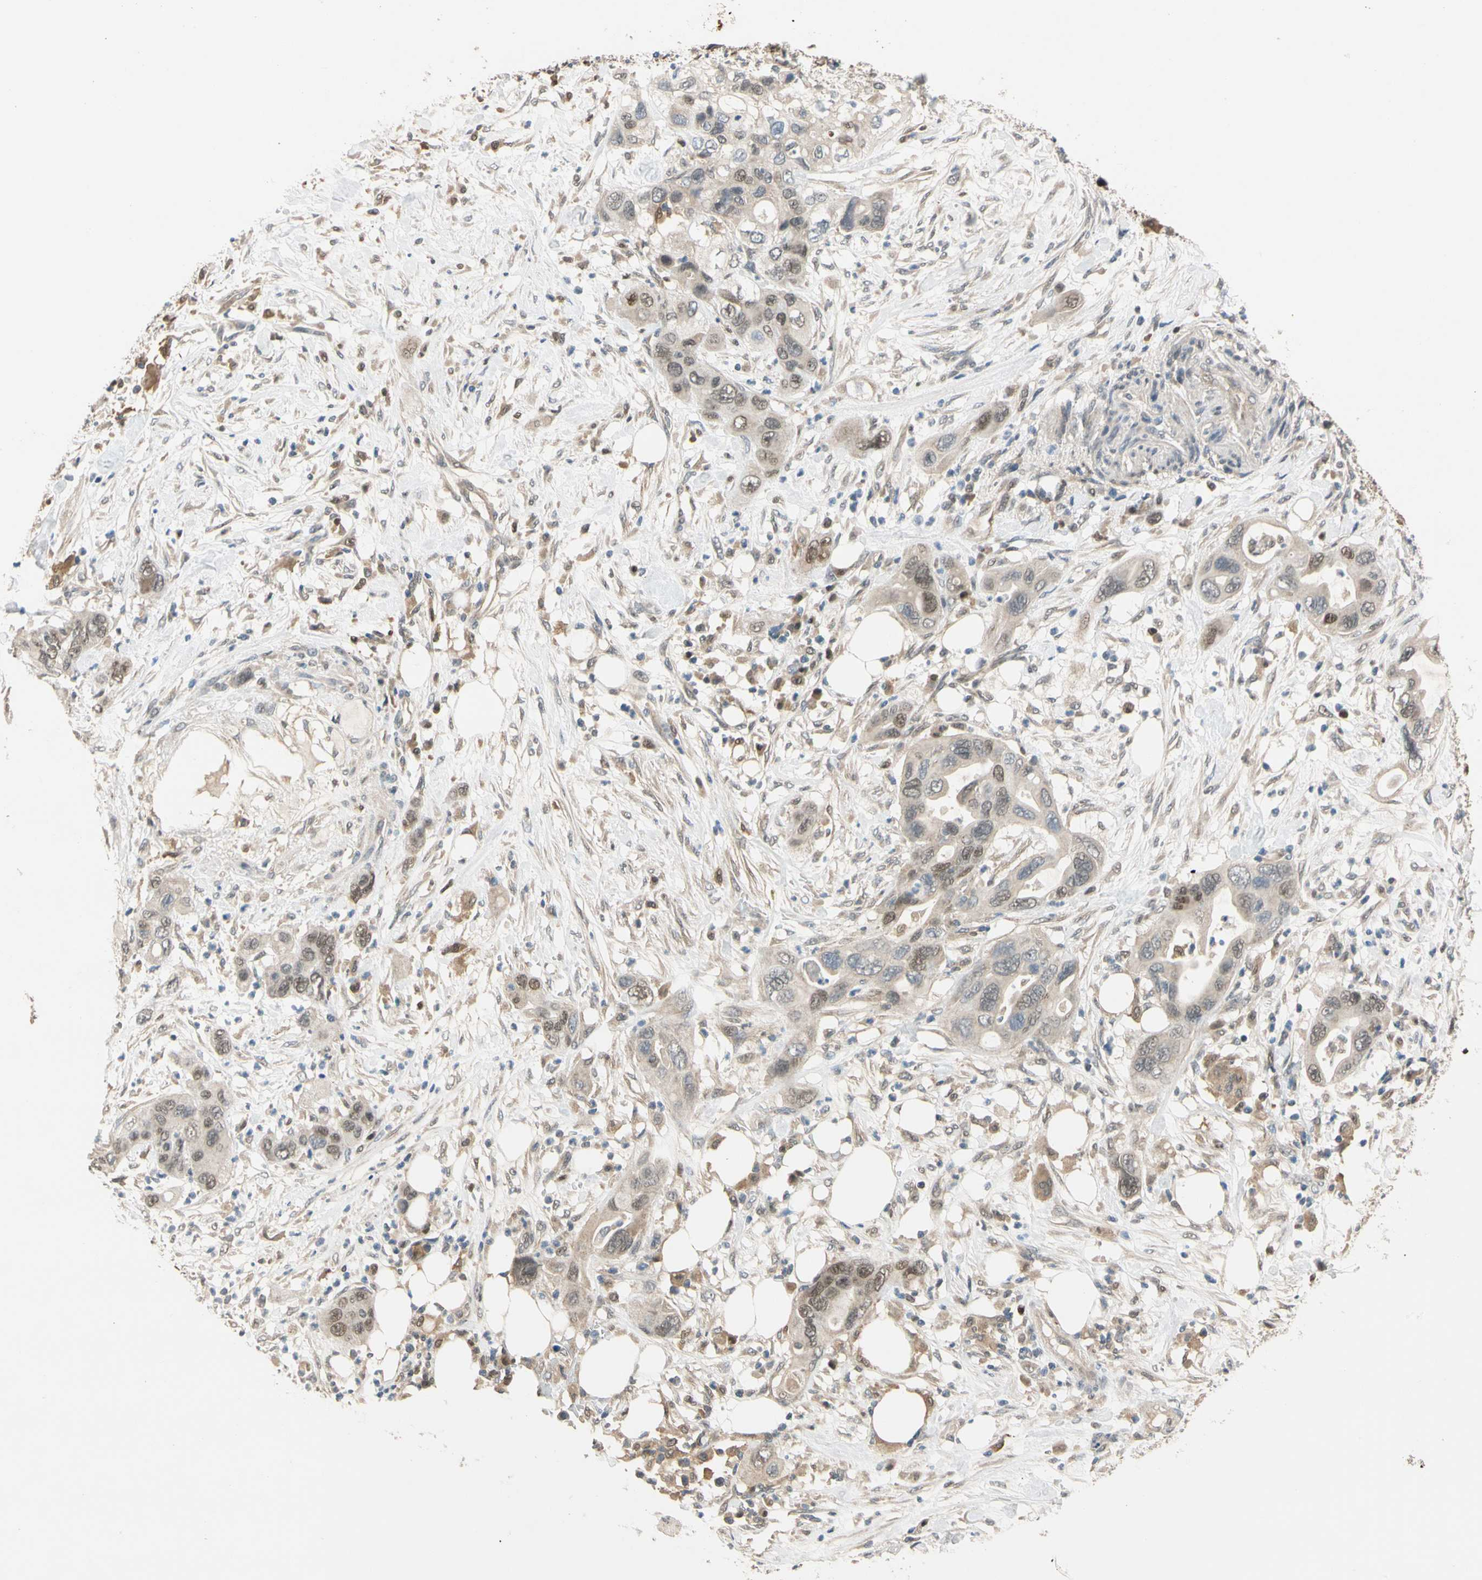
{"staining": {"intensity": "moderate", "quantity": "25%-75%", "location": "cytoplasmic/membranous,nuclear"}, "tissue": "pancreatic cancer", "cell_type": "Tumor cells", "image_type": "cancer", "snomed": [{"axis": "morphology", "description": "Adenocarcinoma, NOS"}, {"axis": "topography", "description": "Pancreas"}], "caption": "DAB (3,3'-diaminobenzidine) immunohistochemical staining of pancreatic adenocarcinoma demonstrates moderate cytoplasmic/membranous and nuclear protein staining in about 25%-75% of tumor cells.", "gene": "RIOX2", "patient": {"sex": "female", "age": 71}}